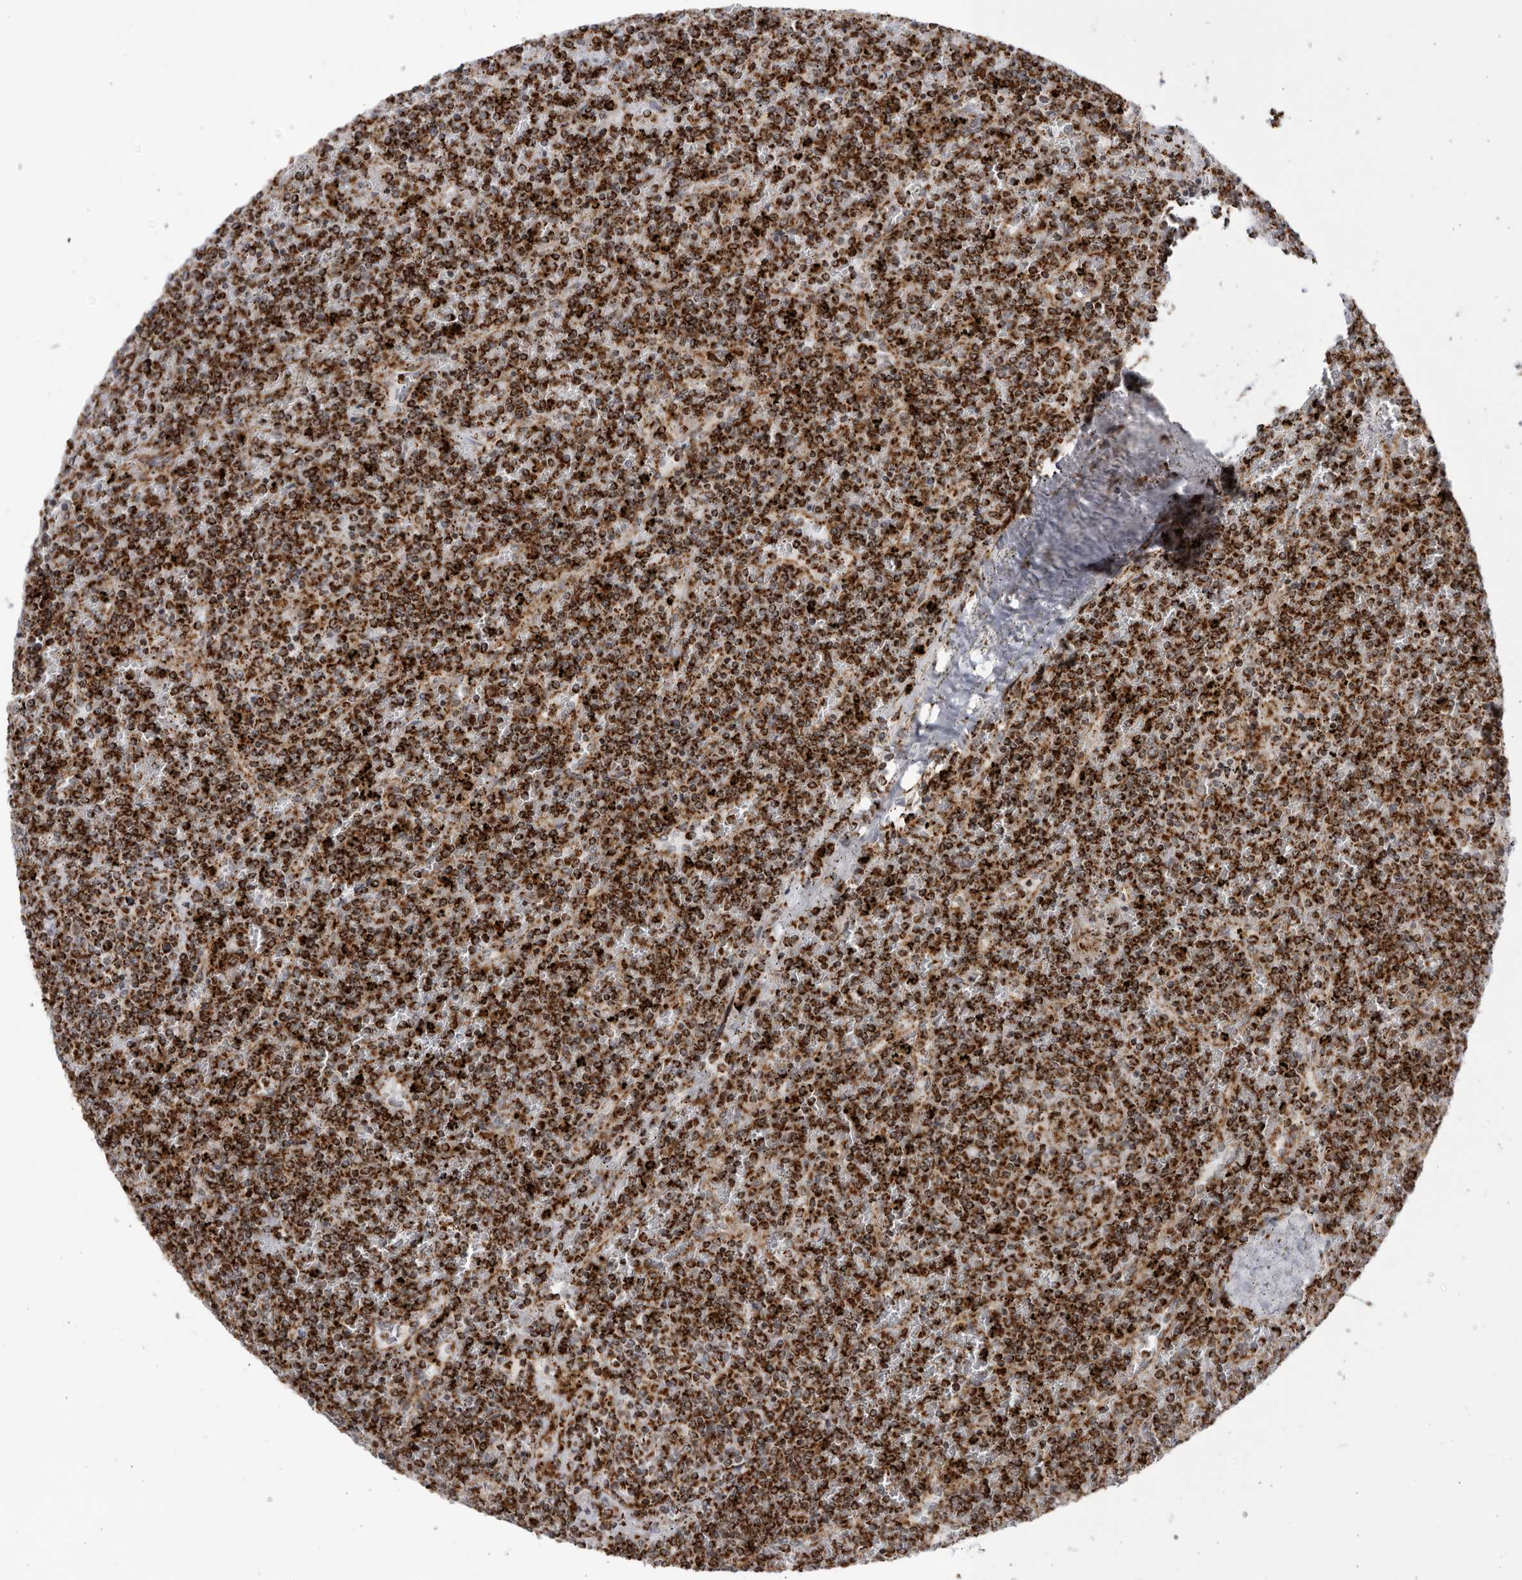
{"staining": {"intensity": "strong", "quantity": ">75%", "location": "cytoplasmic/membranous"}, "tissue": "lymphoma", "cell_type": "Tumor cells", "image_type": "cancer", "snomed": [{"axis": "morphology", "description": "Malignant lymphoma, non-Hodgkin's type, Low grade"}, {"axis": "topography", "description": "Spleen"}], "caption": "Strong cytoplasmic/membranous staining for a protein is seen in approximately >75% of tumor cells of low-grade malignant lymphoma, non-Hodgkin's type using immunohistochemistry (IHC).", "gene": "RBM34", "patient": {"sex": "female", "age": 19}}